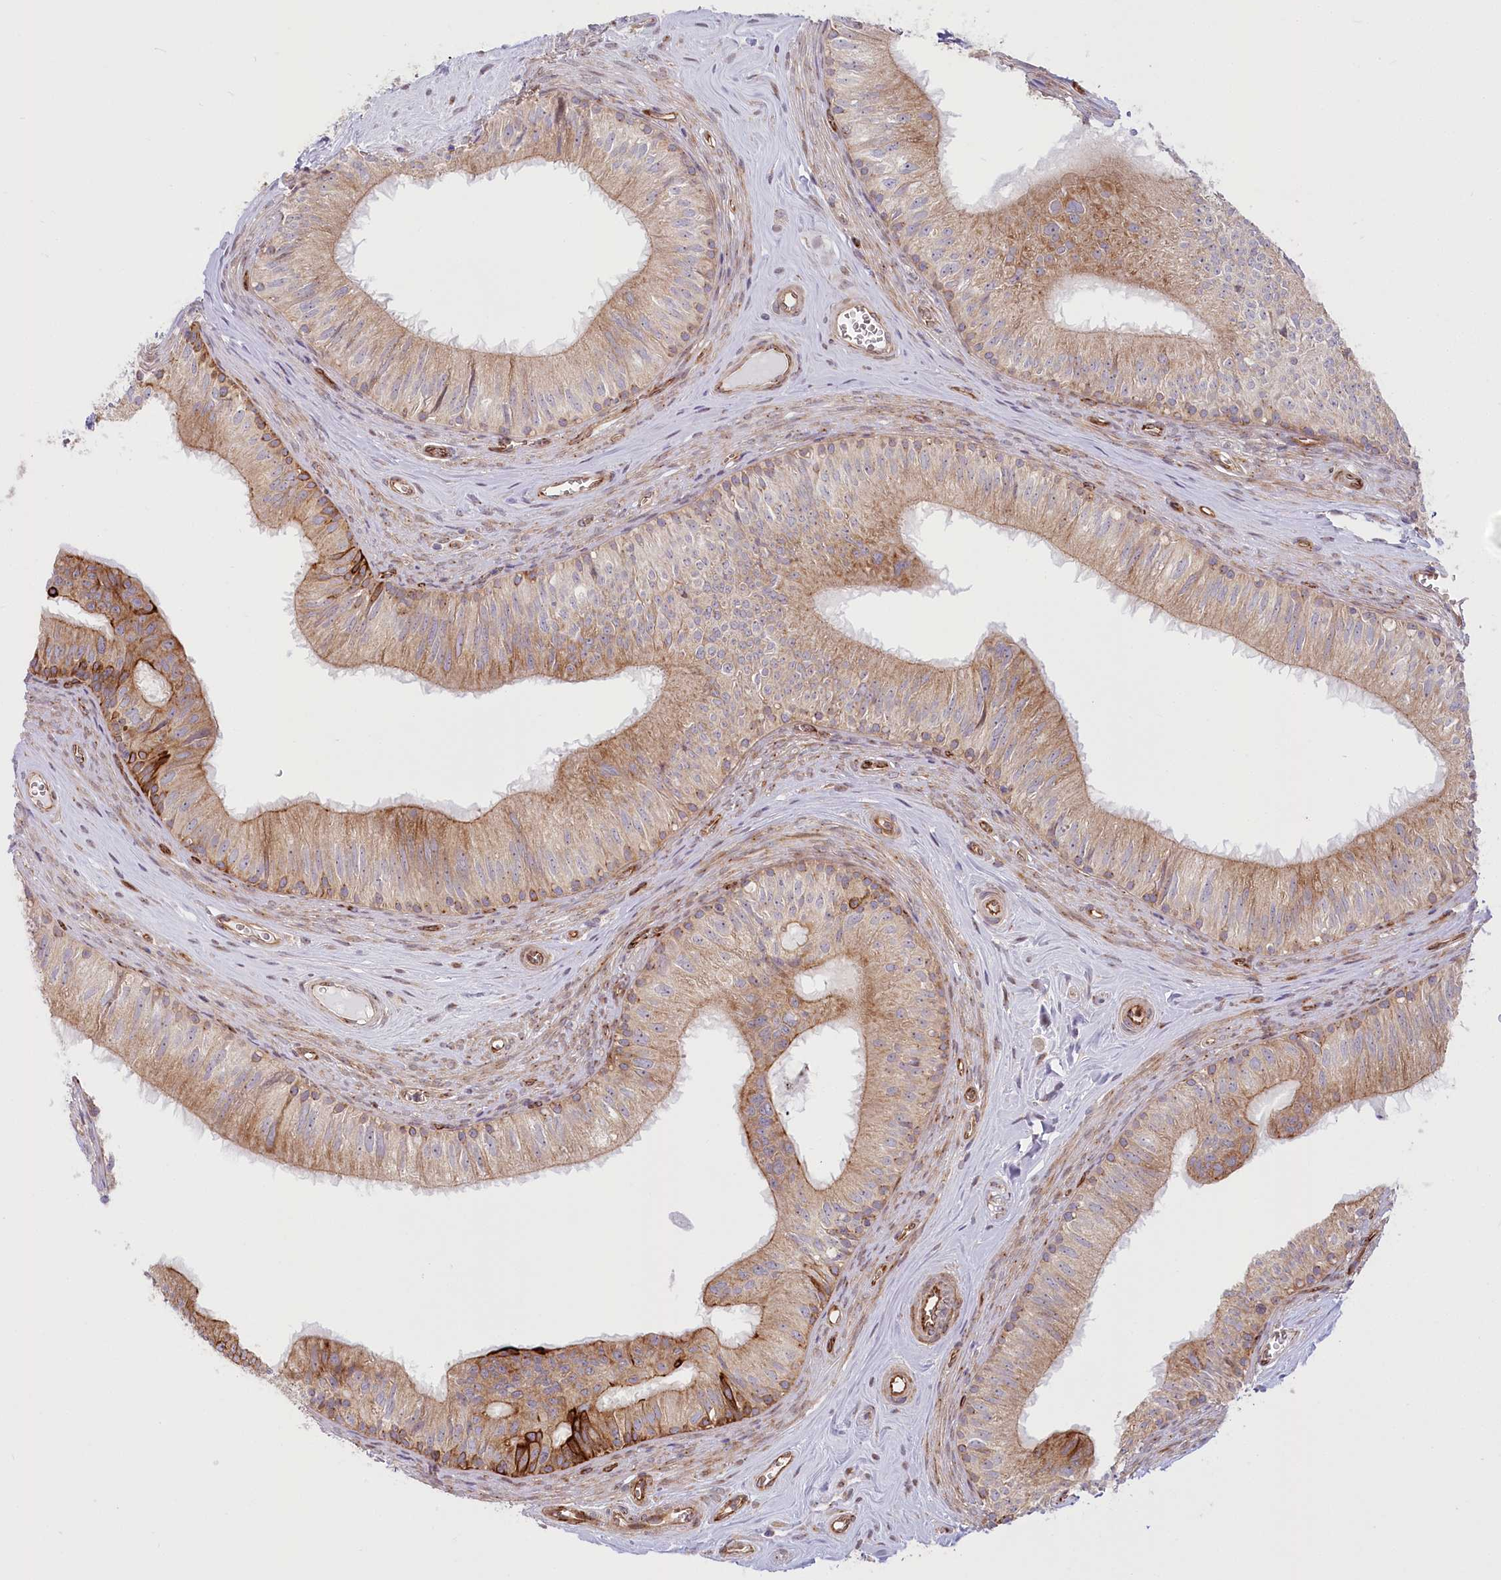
{"staining": {"intensity": "moderate", "quantity": "25%-75%", "location": "cytoplasmic/membranous"}, "tissue": "epididymis", "cell_type": "Glandular cells", "image_type": "normal", "snomed": [{"axis": "morphology", "description": "Normal tissue, NOS"}, {"axis": "topography", "description": "Epididymis"}], "caption": "Epididymis stained with a brown dye demonstrates moderate cytoplasmic/membranous positive staining in approximately 25%-75% of glandular cells.", "gene": "COMMD3", "patient": {"sex": "male", "age": 46}}